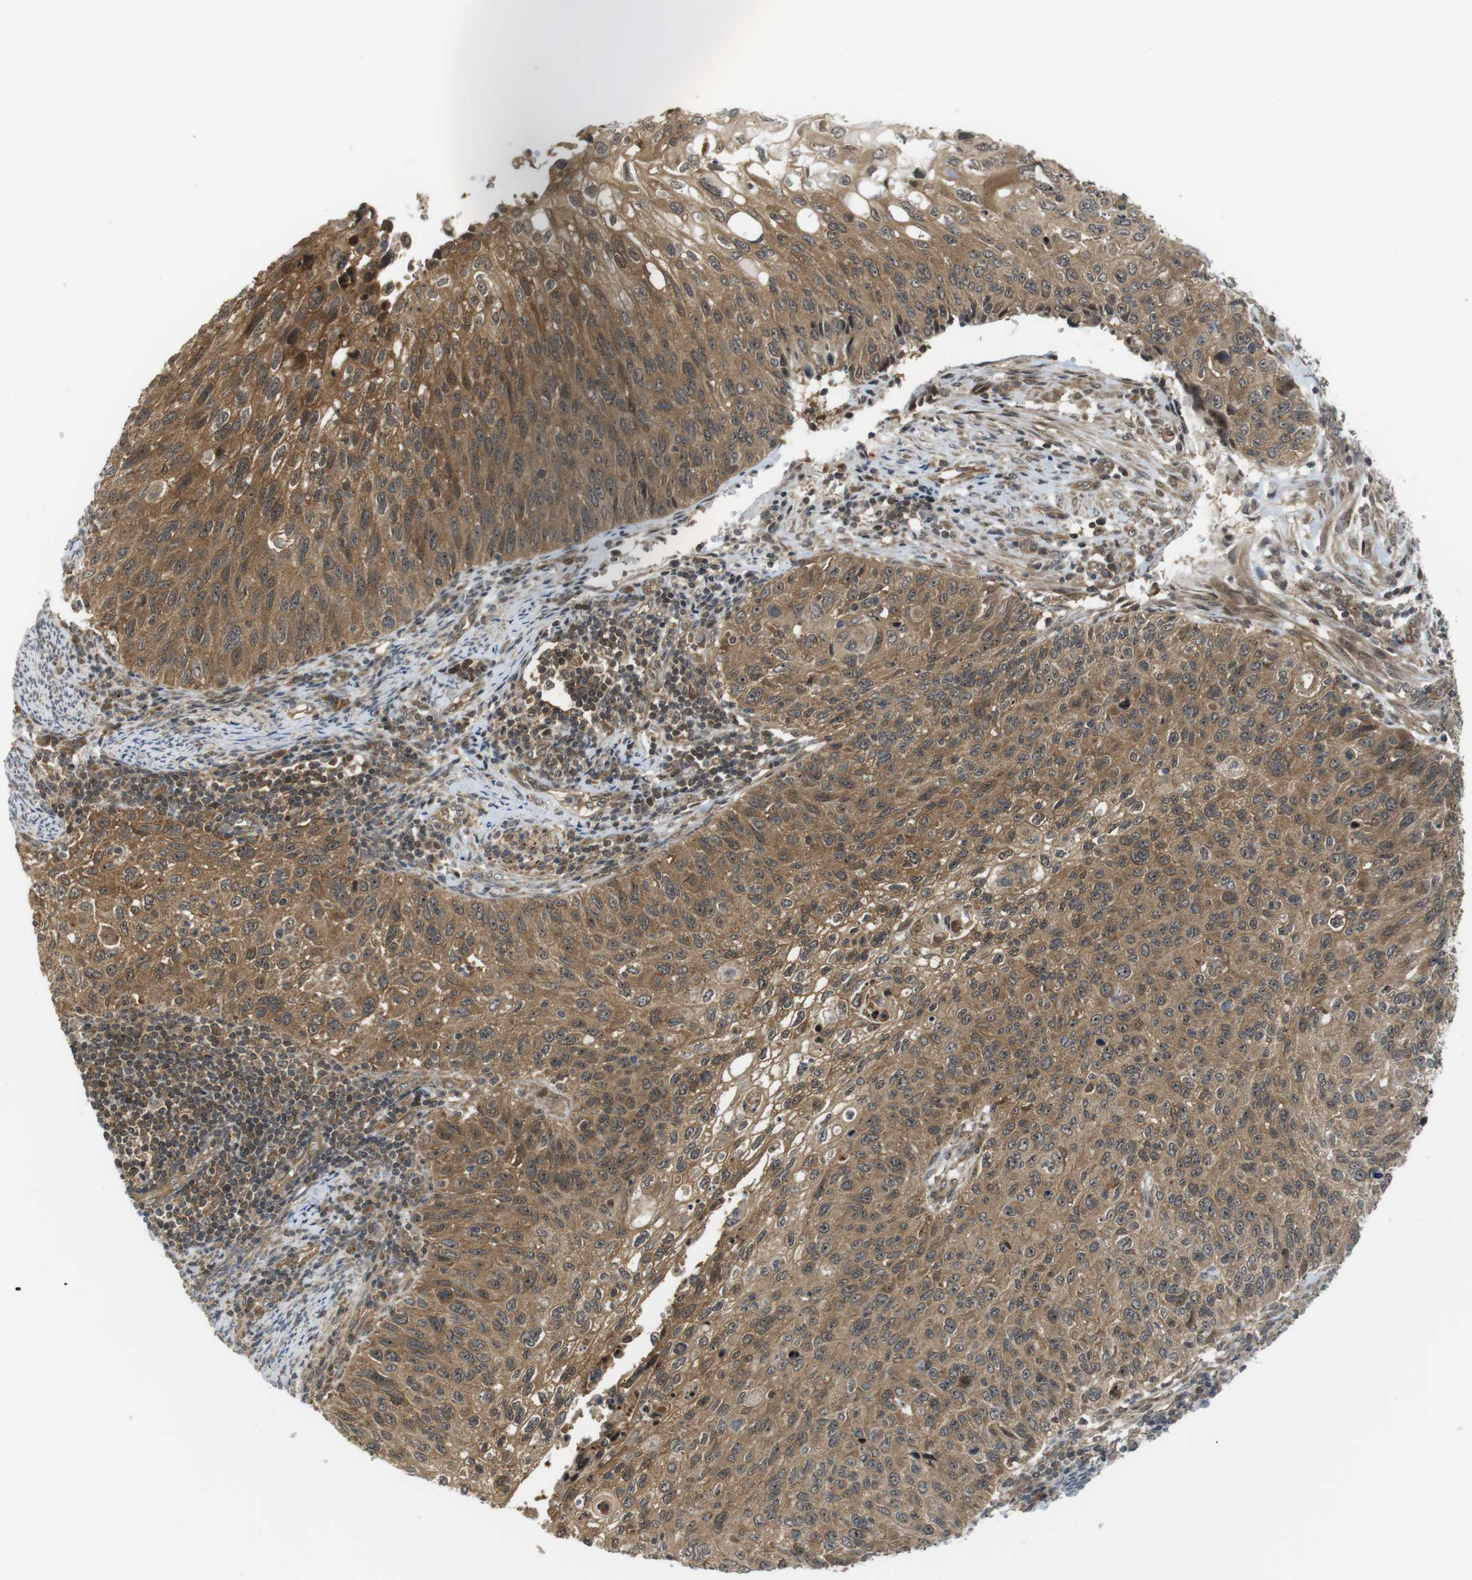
{"staining": {"intensity": "moderate", "quantity": ">75%", "location": "cytoplasmic/membranous"}, "tissue": "cervical cancer", "cell_type": "Tumor cells", "image_type": "cancer", "snomed": [{"axis": "morphology", "description": "Squamous cell carcinoma, NOS"}, {"axis": "topography", "description": "Cervix"}], "caption": "About >75% of tumor cells in human cervical squamous cell carcinoma reveal moderate cytoplasmic/membranous protein staining as visualized by brown immunohistochemical staining.", "gene": "CC2D1A", "patient": {"sex": "female", "age": 70}}